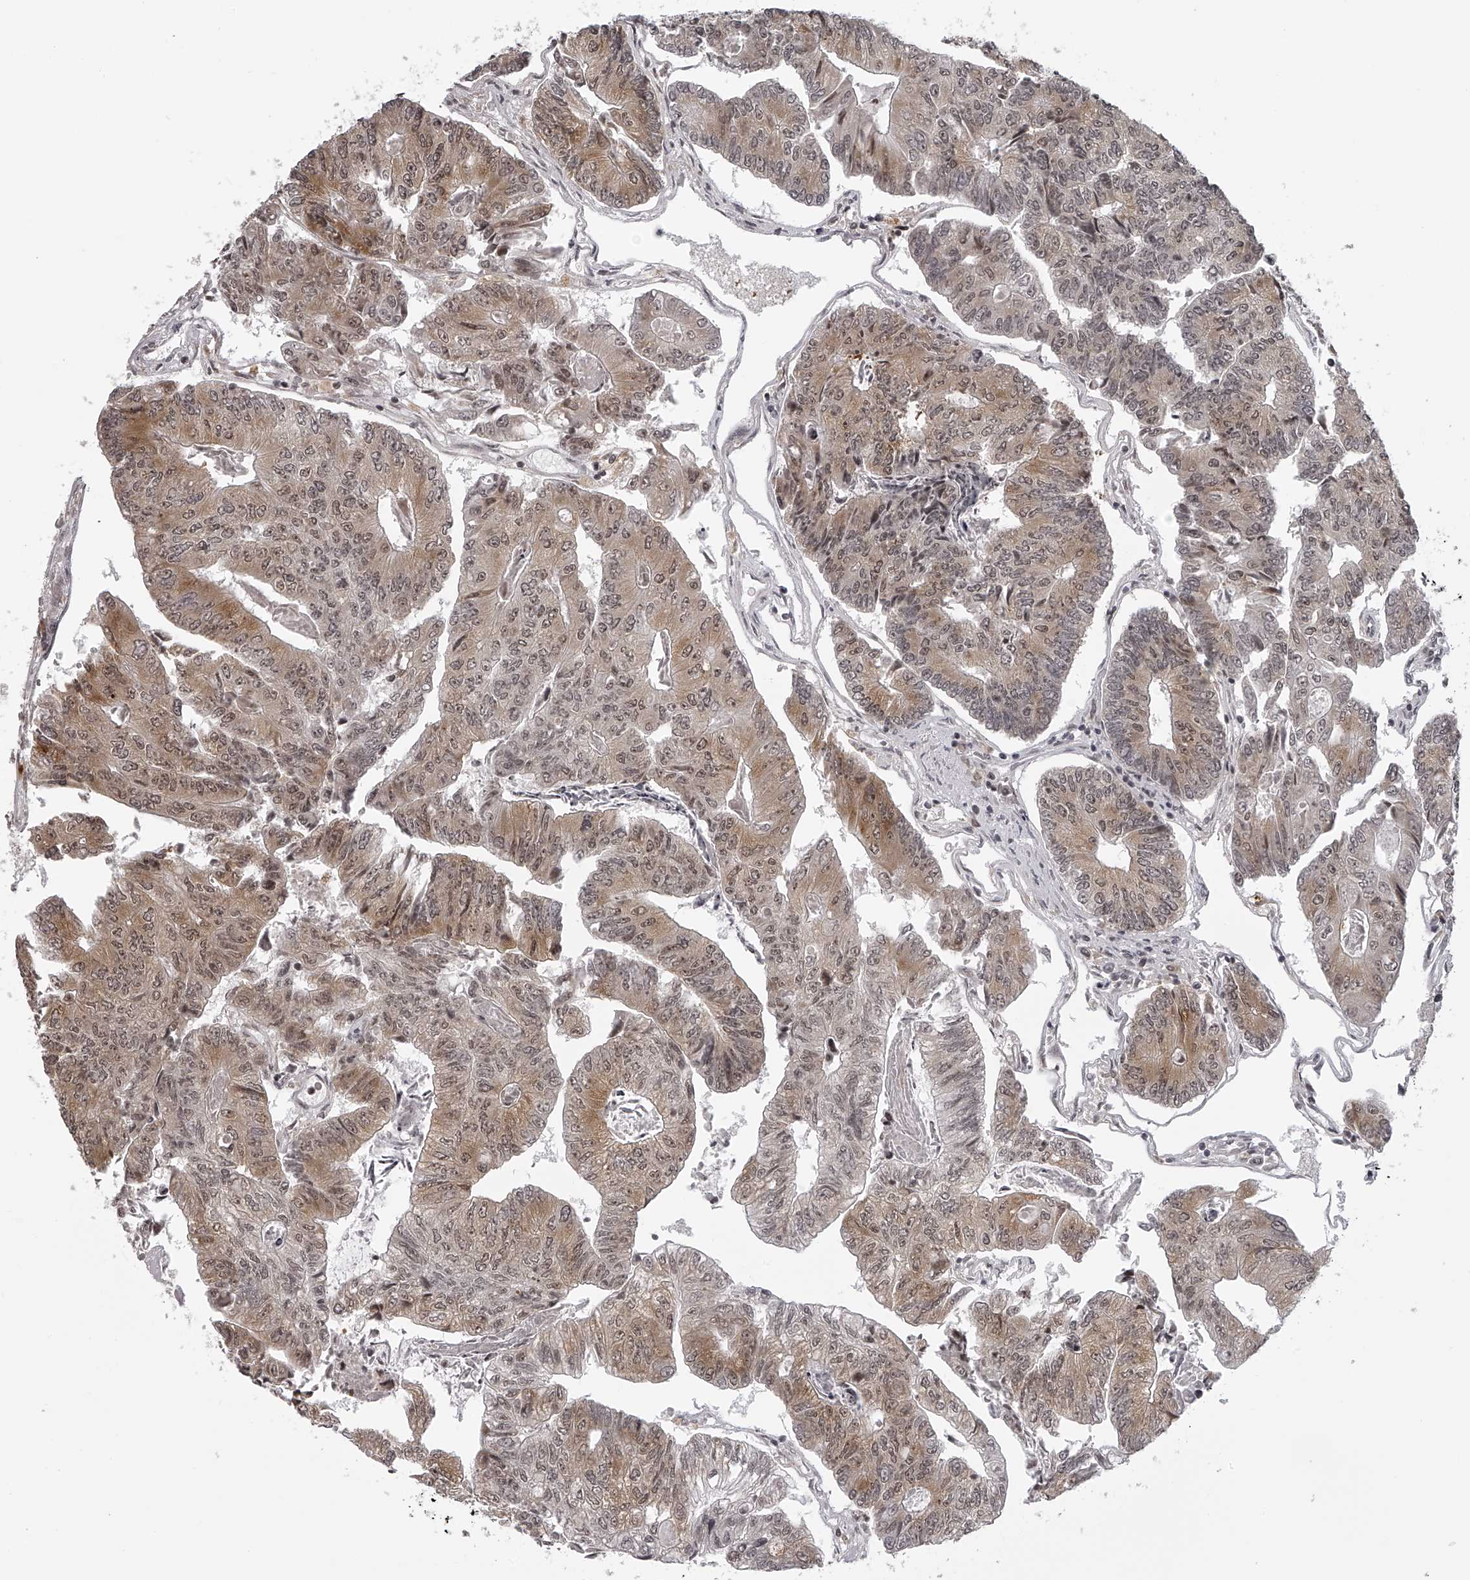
{"staining": {"intensity": "moderate", "quantity": ">75%", "location": "cytoplasmic/membranous,nuclear"}, "tissue": "colorectal cancer", "cell_type": "Tumor cells", "image_type": "cancer", "snomed": [{"axis": "morphology", "description": "Adenocarcinoma, NOS"}, {"axis": "topography", "description": "Colon"}], "caption": "Colorectal cancer tissue shows moderate cytoplasmic/membranous and nuclear positivity in approximately >75% of tumor cells", "gene": "ODF2L", "patient": {"sex": "female", "age": 67}}